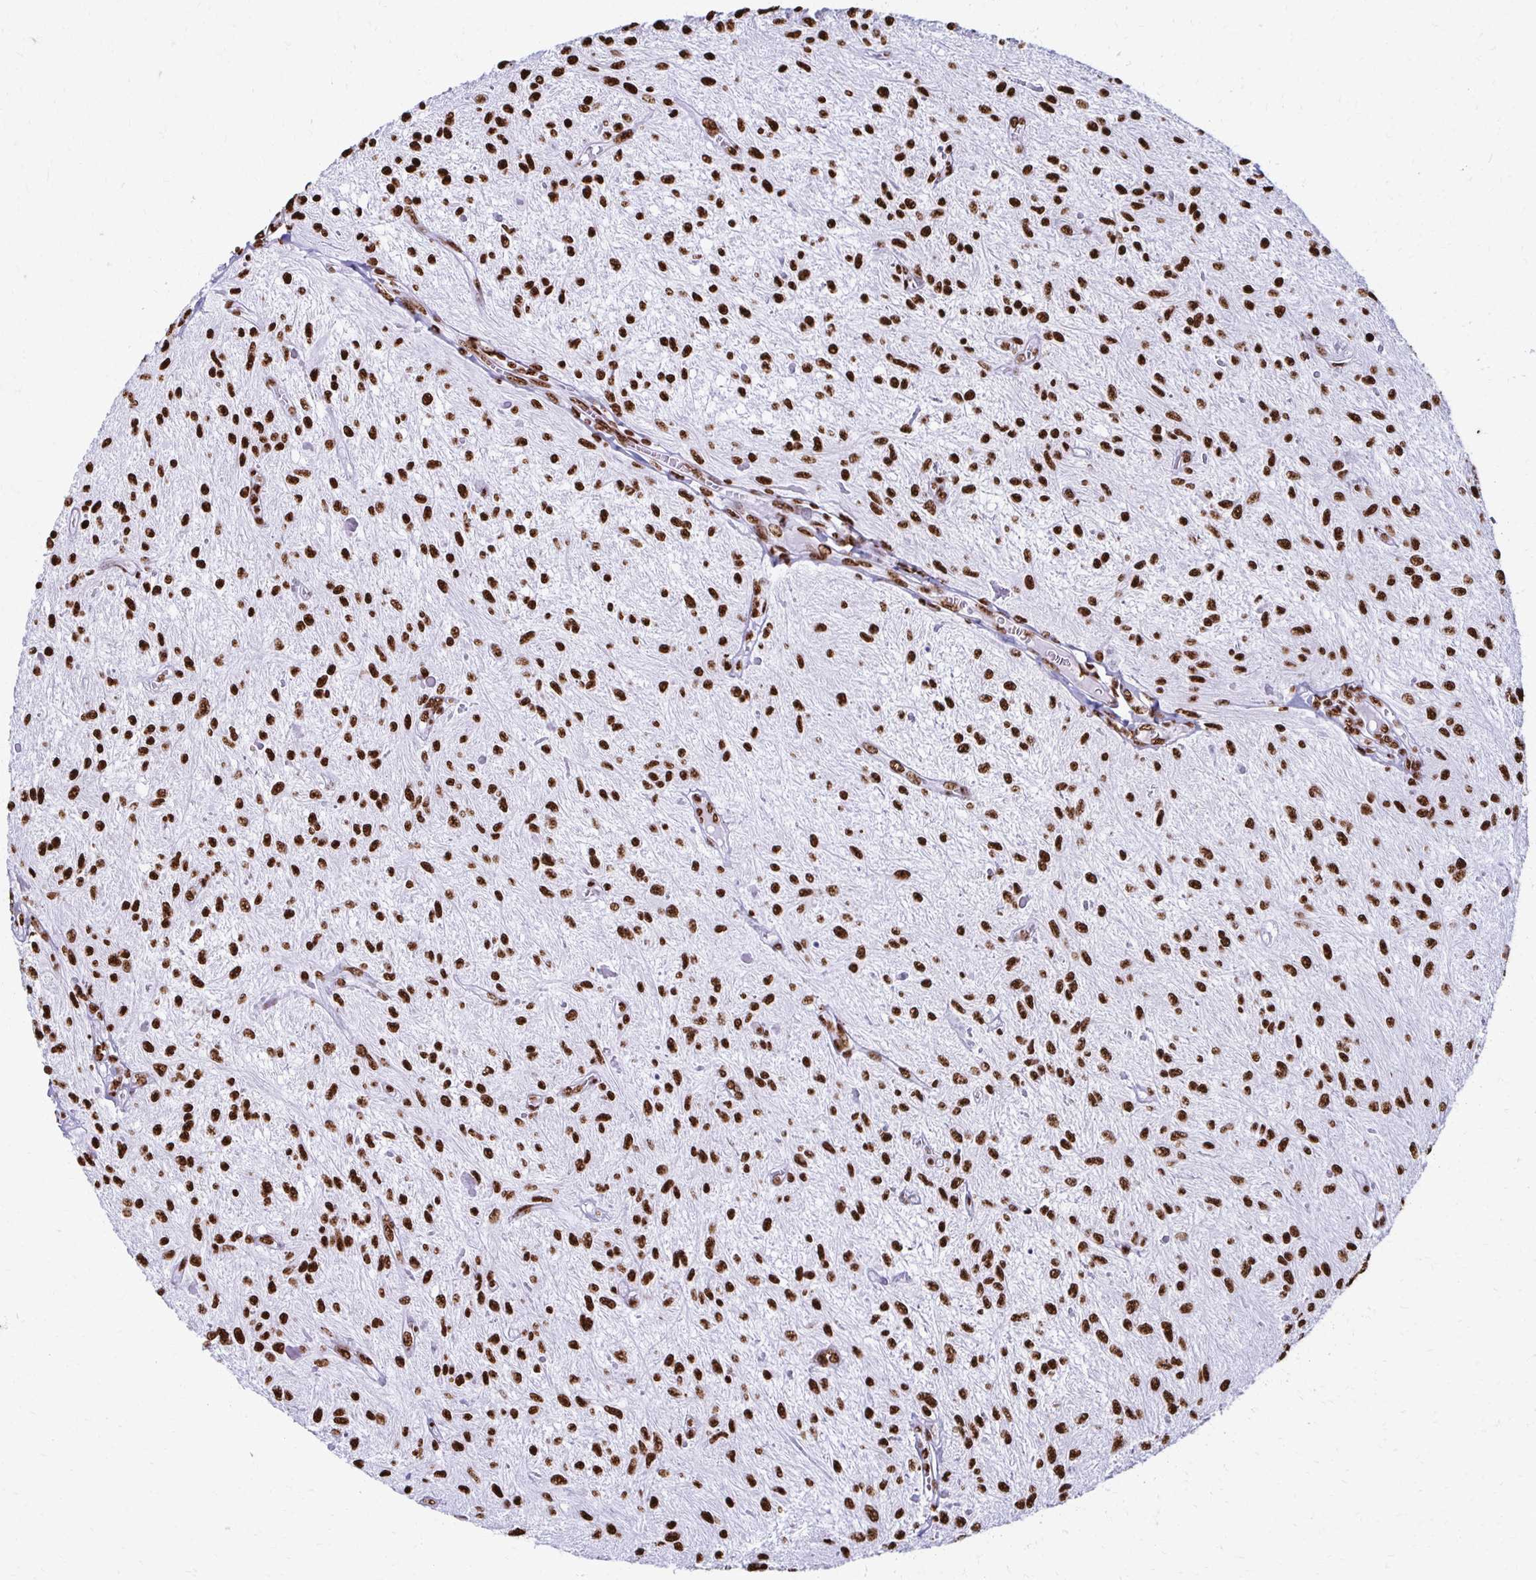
{"staining": {"intensity": "strong", "quantity": ">75%", "location": "nuclear"}, "tissue": "glioma", "cell_type": "Tumor cells", "image_type": "cancer", "snomed": [{"axis": "morphology", "description": "Glioma, malignant, Low grade"}, {"axis": "topography", "description": "Cerebellum"}], "caption": "This photomicrograph reveals malignant low-grade glioma stained with IHC to label a protein in brown. The nuclear of tumor cells show strong positivity for the protein. Nuclei are counter-stained blue.", "gene": "NONO", "patient": {"sex": "female", "age": 14}}